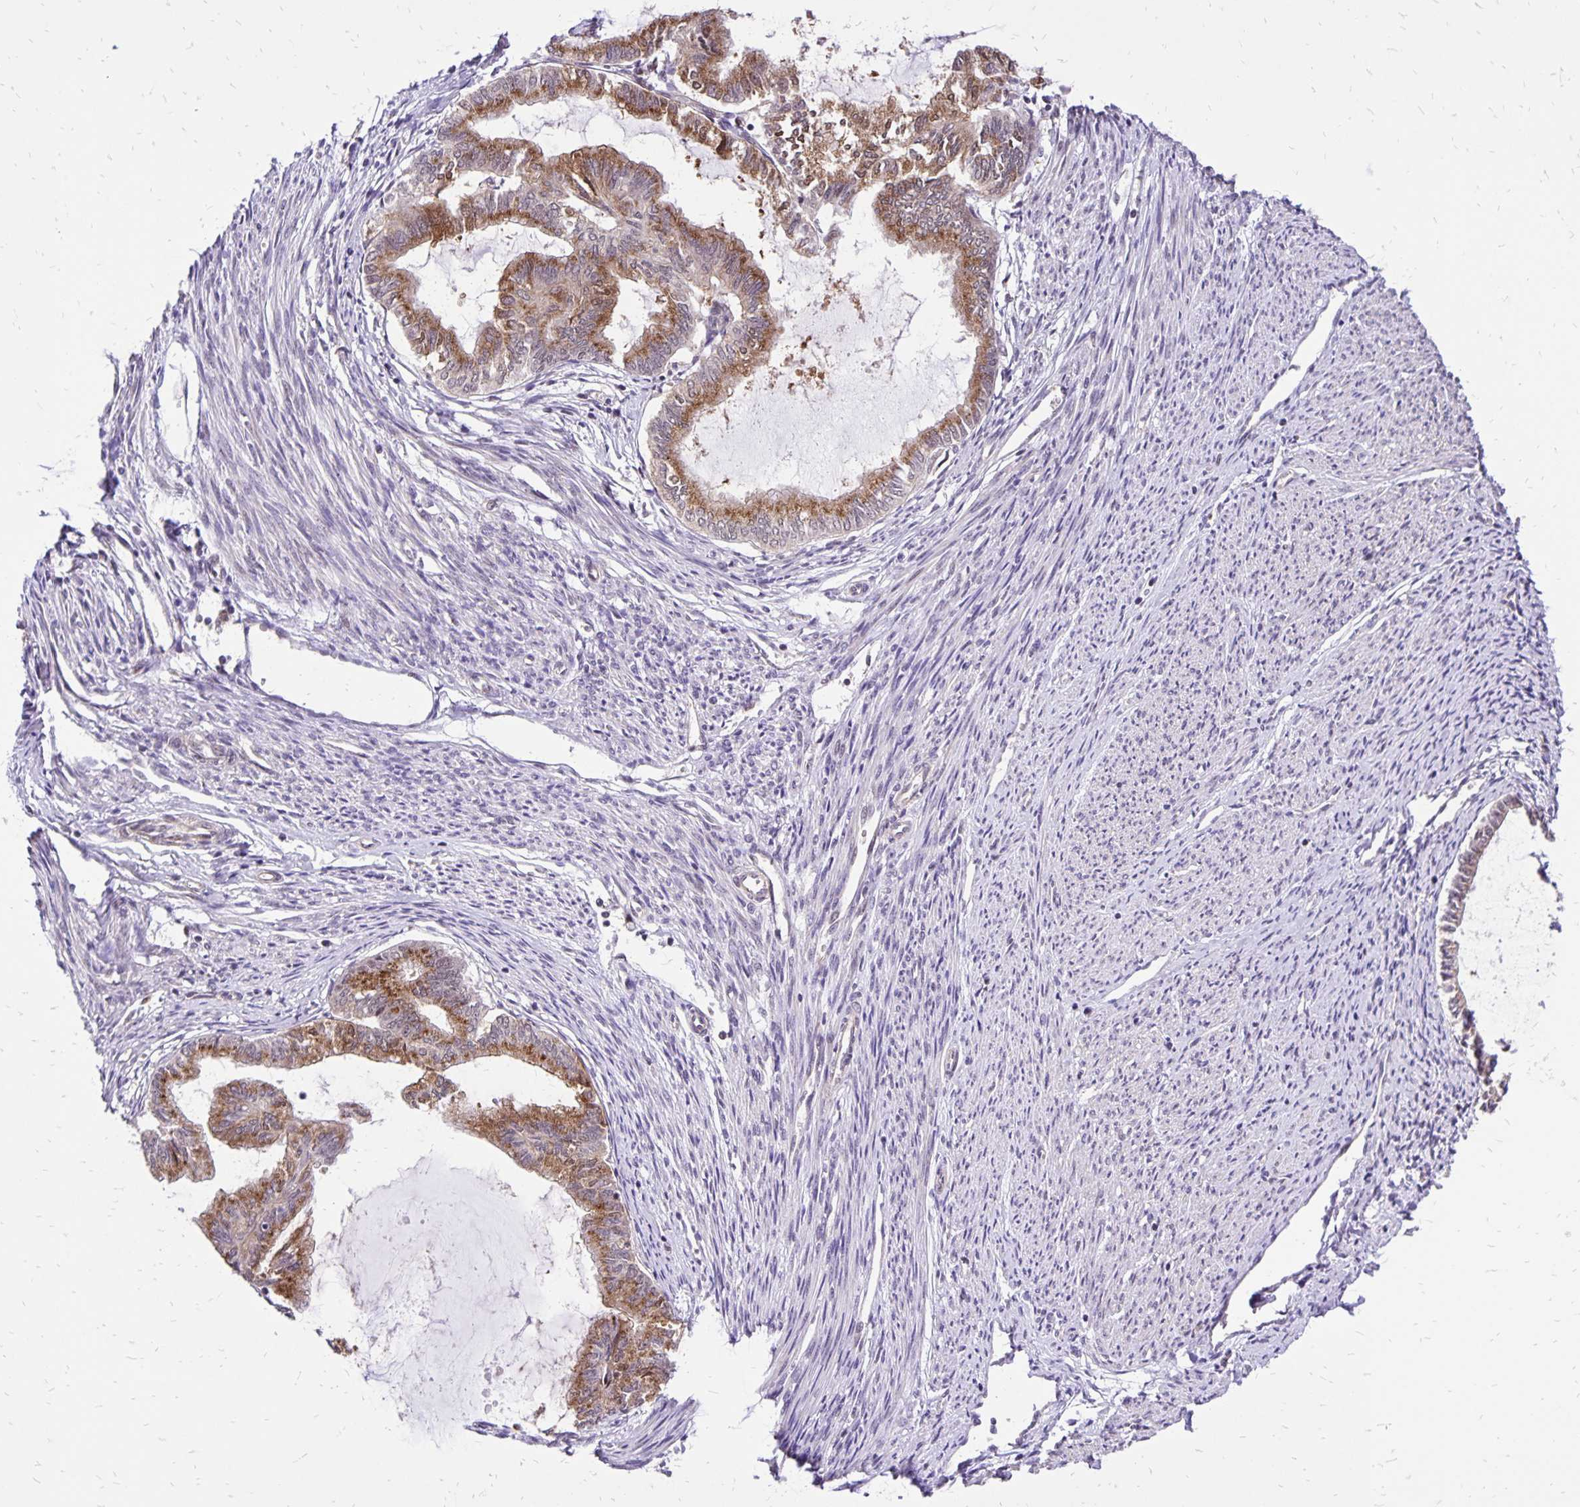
{"staining": {"intensity": "moderate", "quantity": ">75%", "location": "cytoplasmic/membranous"}, "tissue": "endometrial cancer", "cell_type": "Tumor cells", "image_type": "cancer", "snomed": [{"axis": "morphology", "description": "Adenocarcinoma, NOS"}, {"axis": "topography", "description": "Endometrium"}], "caption": "Adenocarcinoma (endometrial) was stained to show a protein in brown. There is medium levels of moderate cytoplasmic/membranous staining in approximately >75% of tumor cells. (Stains: DAB (3,3'-diaminobenzidine) in brown, nuclei in blue, Microscopy: brightfield microscopy at high magnification).", "gene": "GOLGA5", "patient": {"sex": "female", "age": 86}}